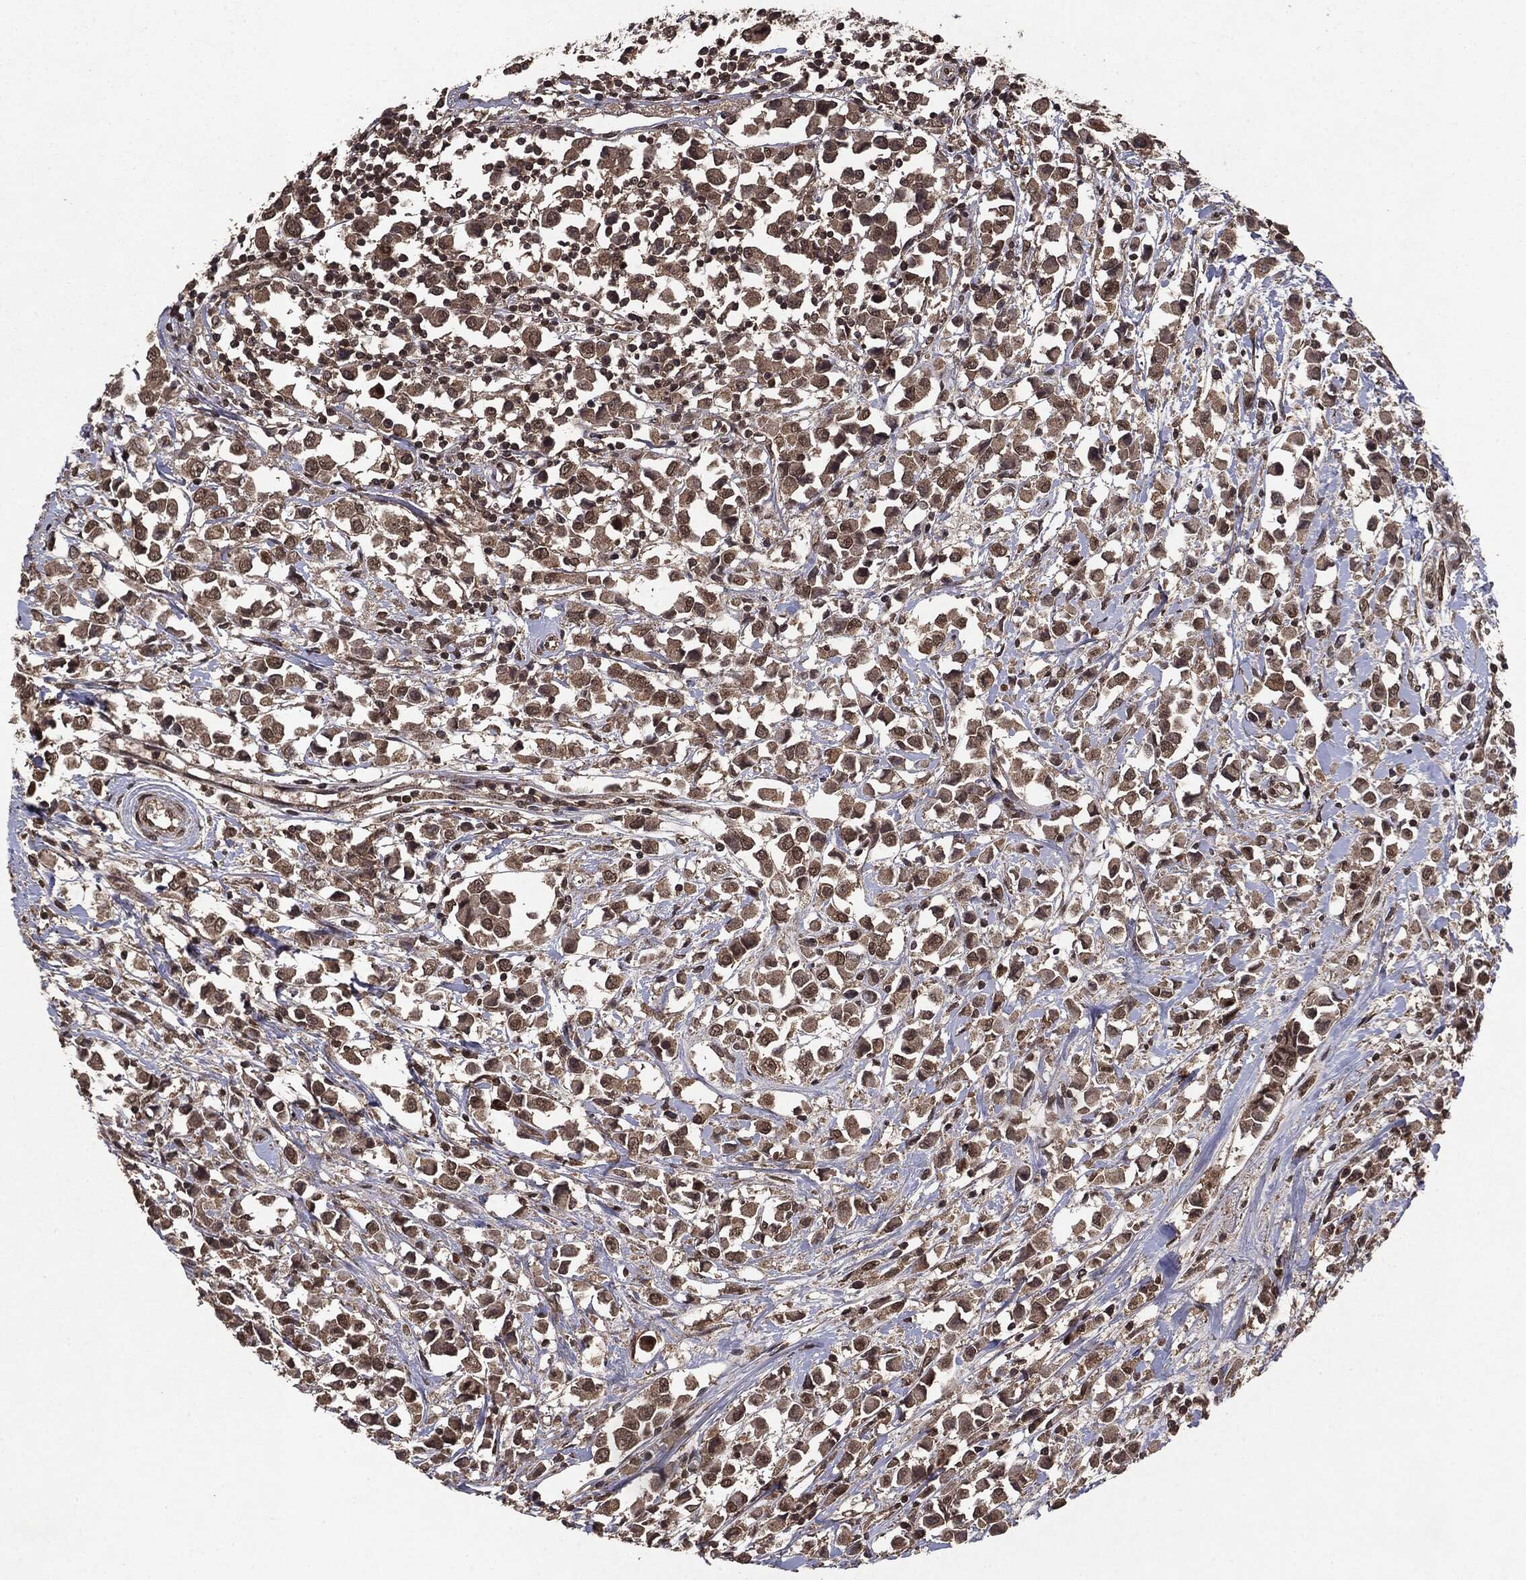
{"staining": {"intensity": "weak", "quantity": ">75%", "location": "cytoplasmic/membranous"}, "tissue": "breast cancer", "cell_type": "Tumor cells", "image_type": "cancer", "snomed": [{"axis": "morphology", "description": "Duct carcinoma"}, {"axis": "topography", "description": "Breast"}], "caption": "Immunohistochemistry of human breast cancer shows low levels of weak cytoplasmic/membranous expression in approximately >75% of tumor cells. (DAB (3,3'-diaminobenzidine) = brown stain, brightfield microscopy at high magnification).", "gene": "PEBP1", "patient": {"sex": "female", "age": 61}}